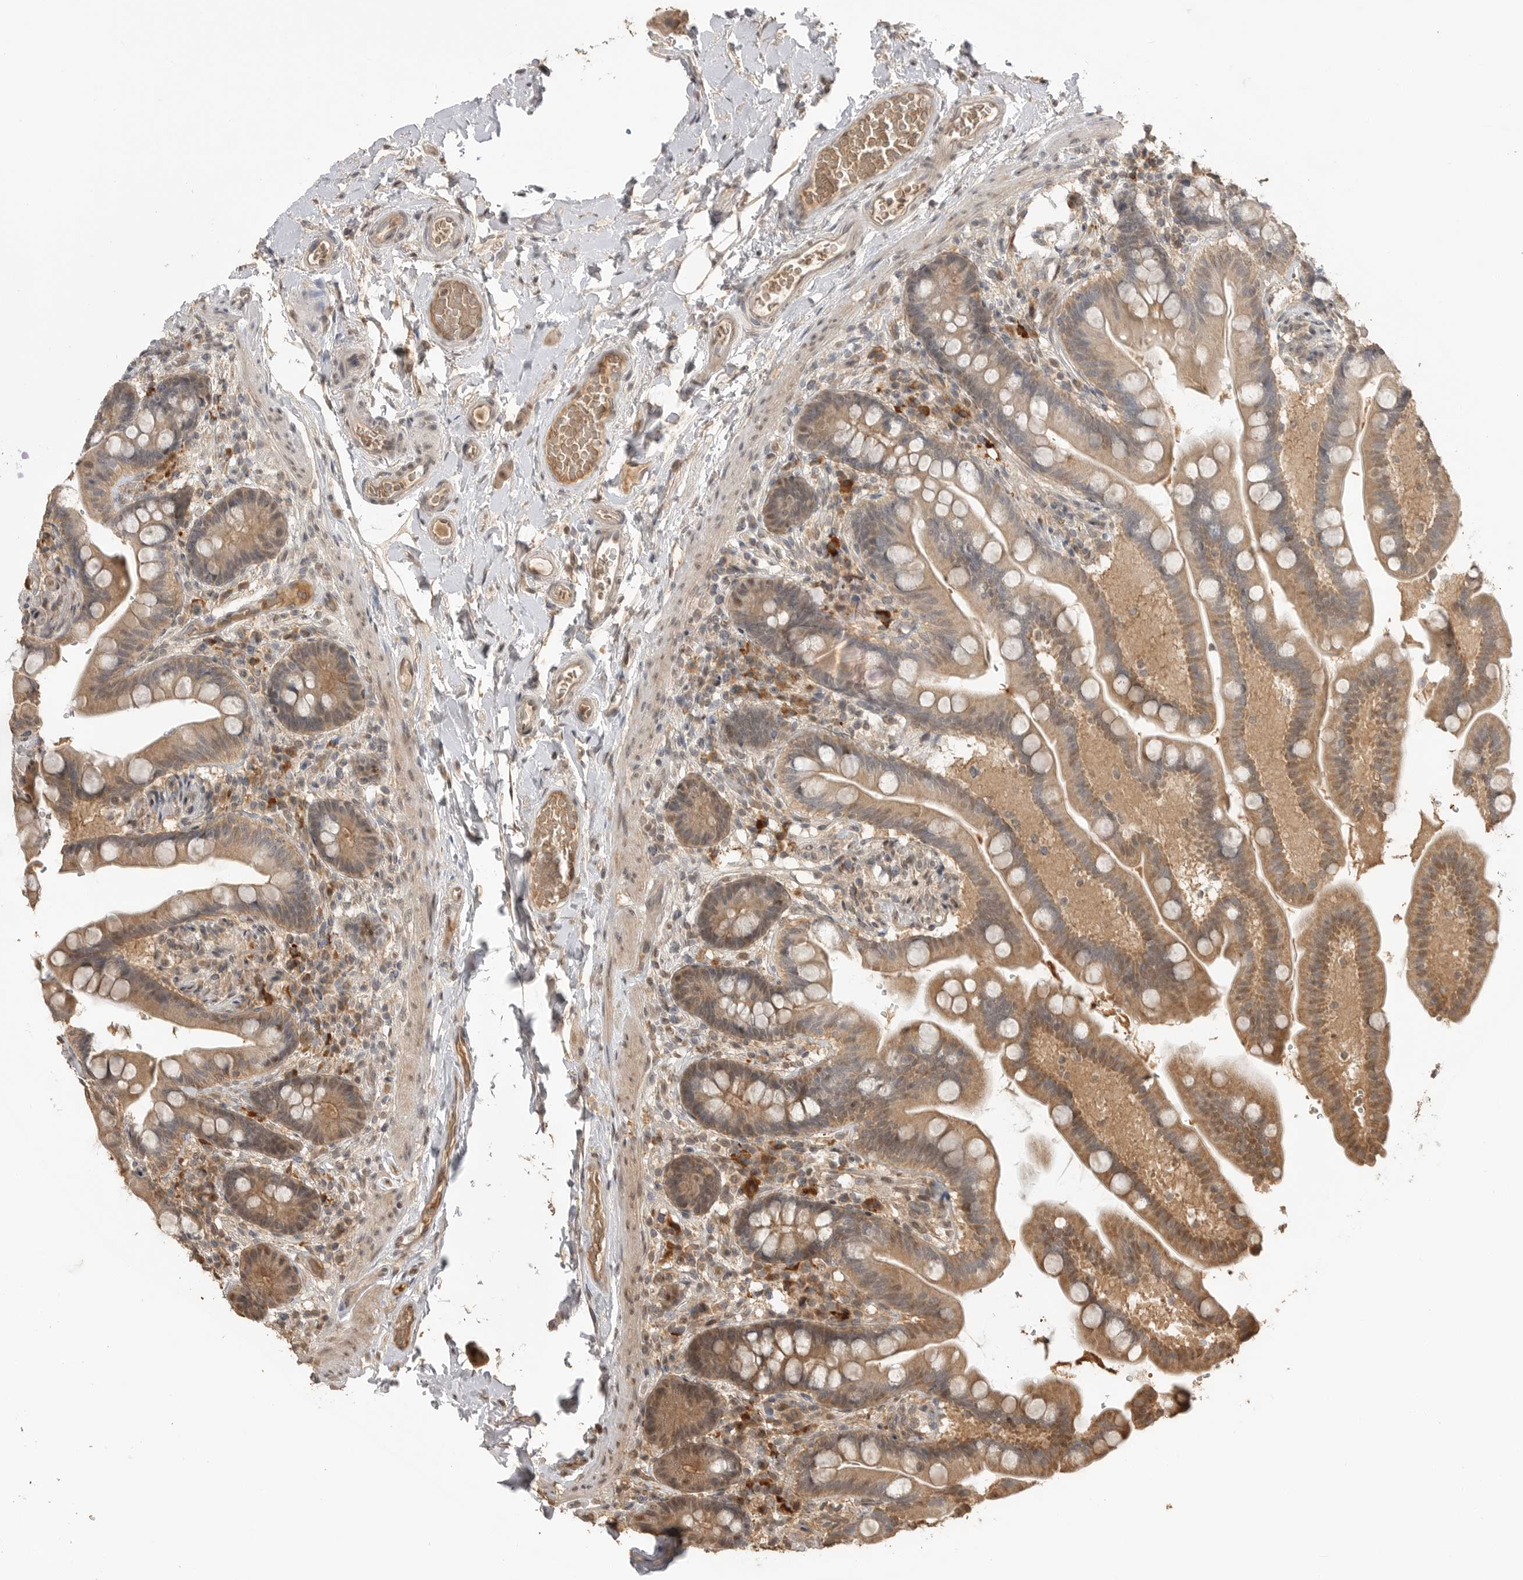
{"staining": {"intensity": "weak", "quantity": ">75%", "location": "cytoplasmic/membranous,nuclear"}, "tissue": "colon", "cell_type": "Endothelial cells", "image_type": "normal", "snomed": [{"axis": "morphology", "description": "Normal tissue, NOS"}, {"axis": "topography", "description": "Smooth muscle"}, {"axis": "topography", "description": "Colon"}], "caption": "A photomicrograph of colon stained for a protein displays weak cytoplasmic/membranous,nuclear brown staining in endothelial cells.", "gene": "ASPSCR1", "patient": {"sex": "male", "age": 73}}